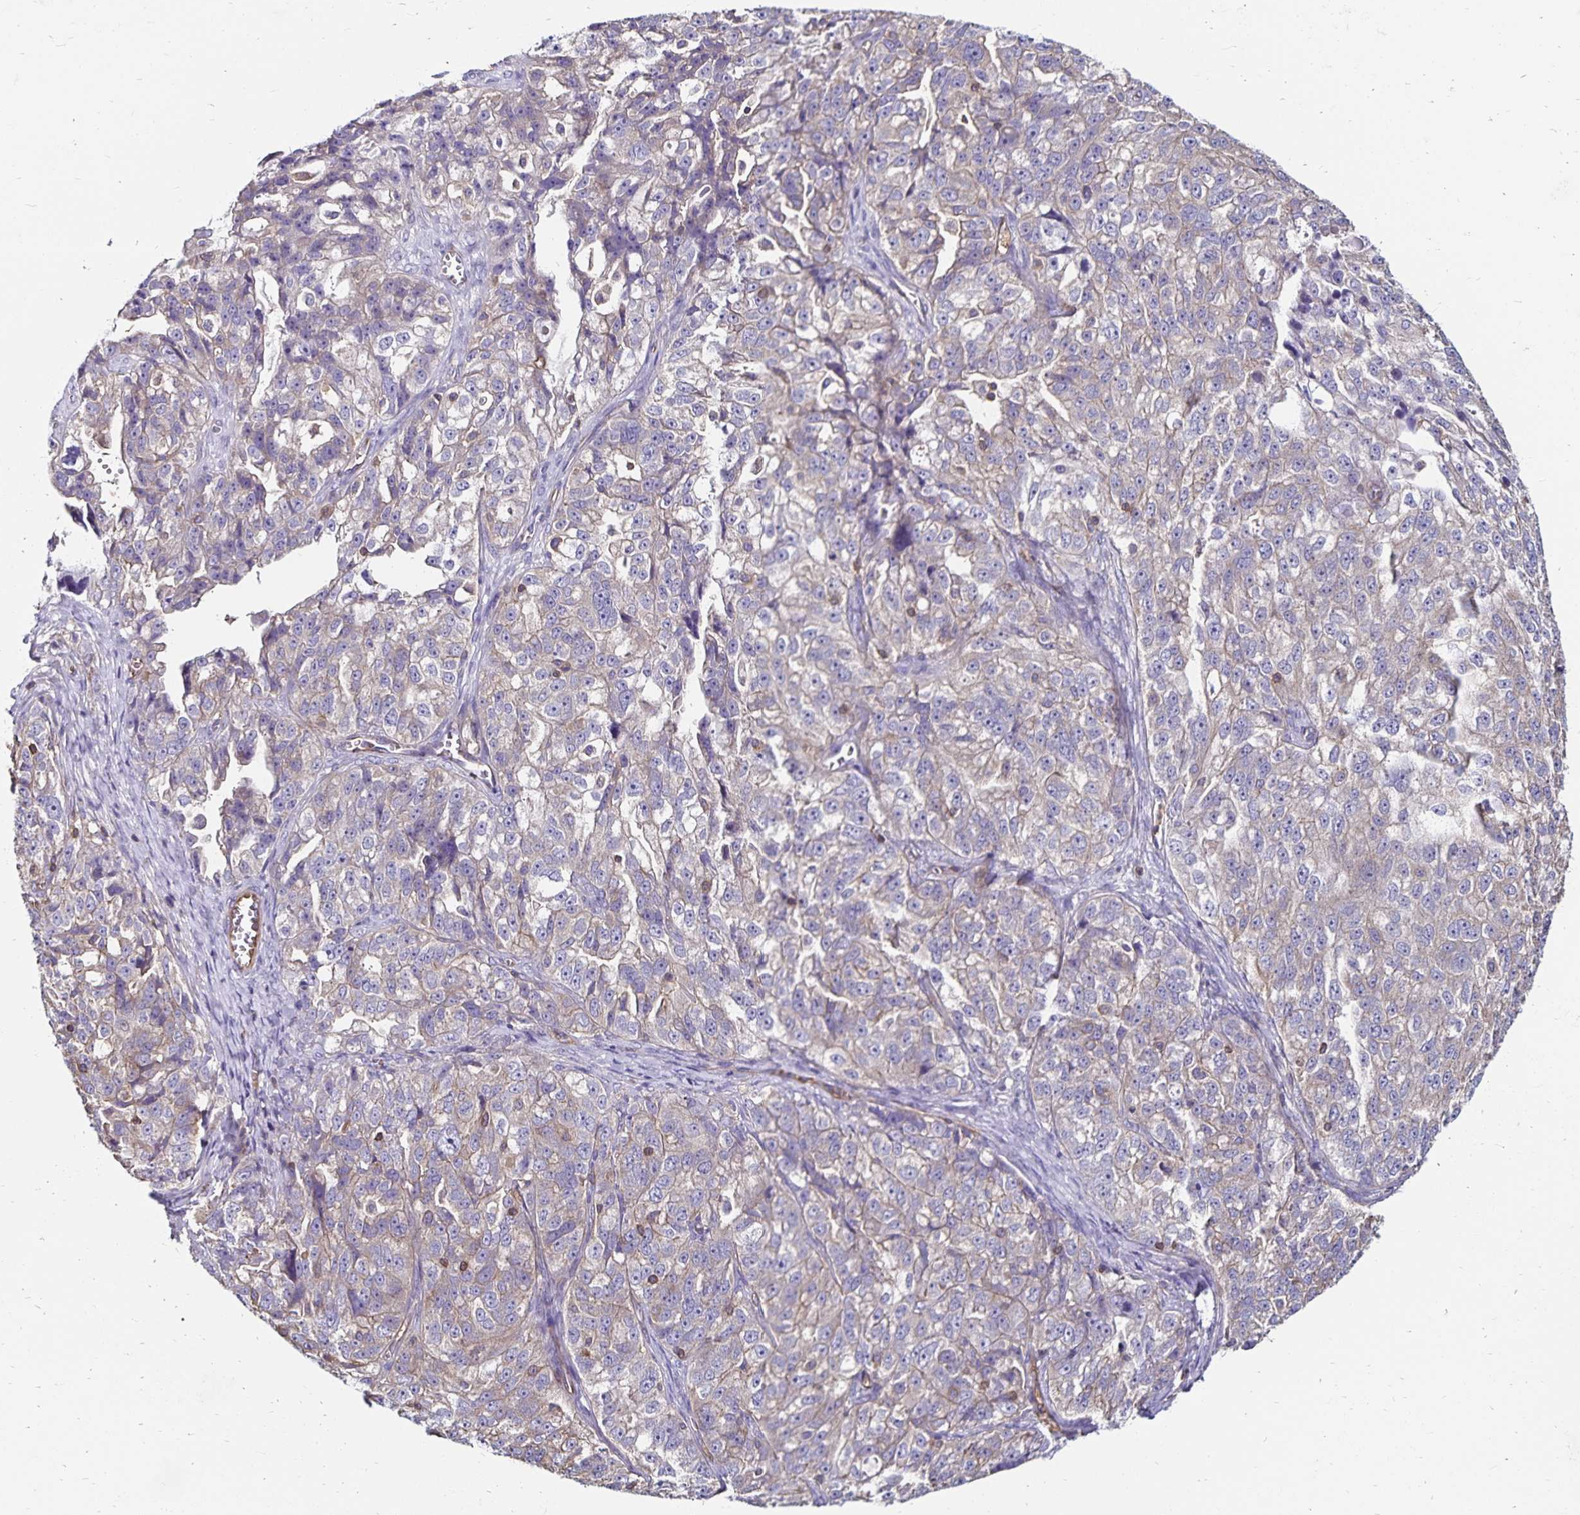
{"staining": {"intensity": "negative", "quantity": "none", "location": "none"}, "tissue": "ovarian cancer", "cell_type": "Tumor cells", "image_type": "cancer", "snomed": [{"axis": "morphology", "description": "Cystadenocarcinoma, serous, NOS"}, {"axis": "topography", "description": "Ovary"}], "caption": "A photomicrograph of human ovarian serous cystadenocarcinoma is negative for staining in tumor cells. (Stains: DAB (3,3'-diaminobenzidine) immunohistochemistry (IHC) with hematoxylin counter stain, Microscopy: brightfield microscopy at high magnification).", "gene": "RPRML", "patient": {"sex": "female", "age": 51}}